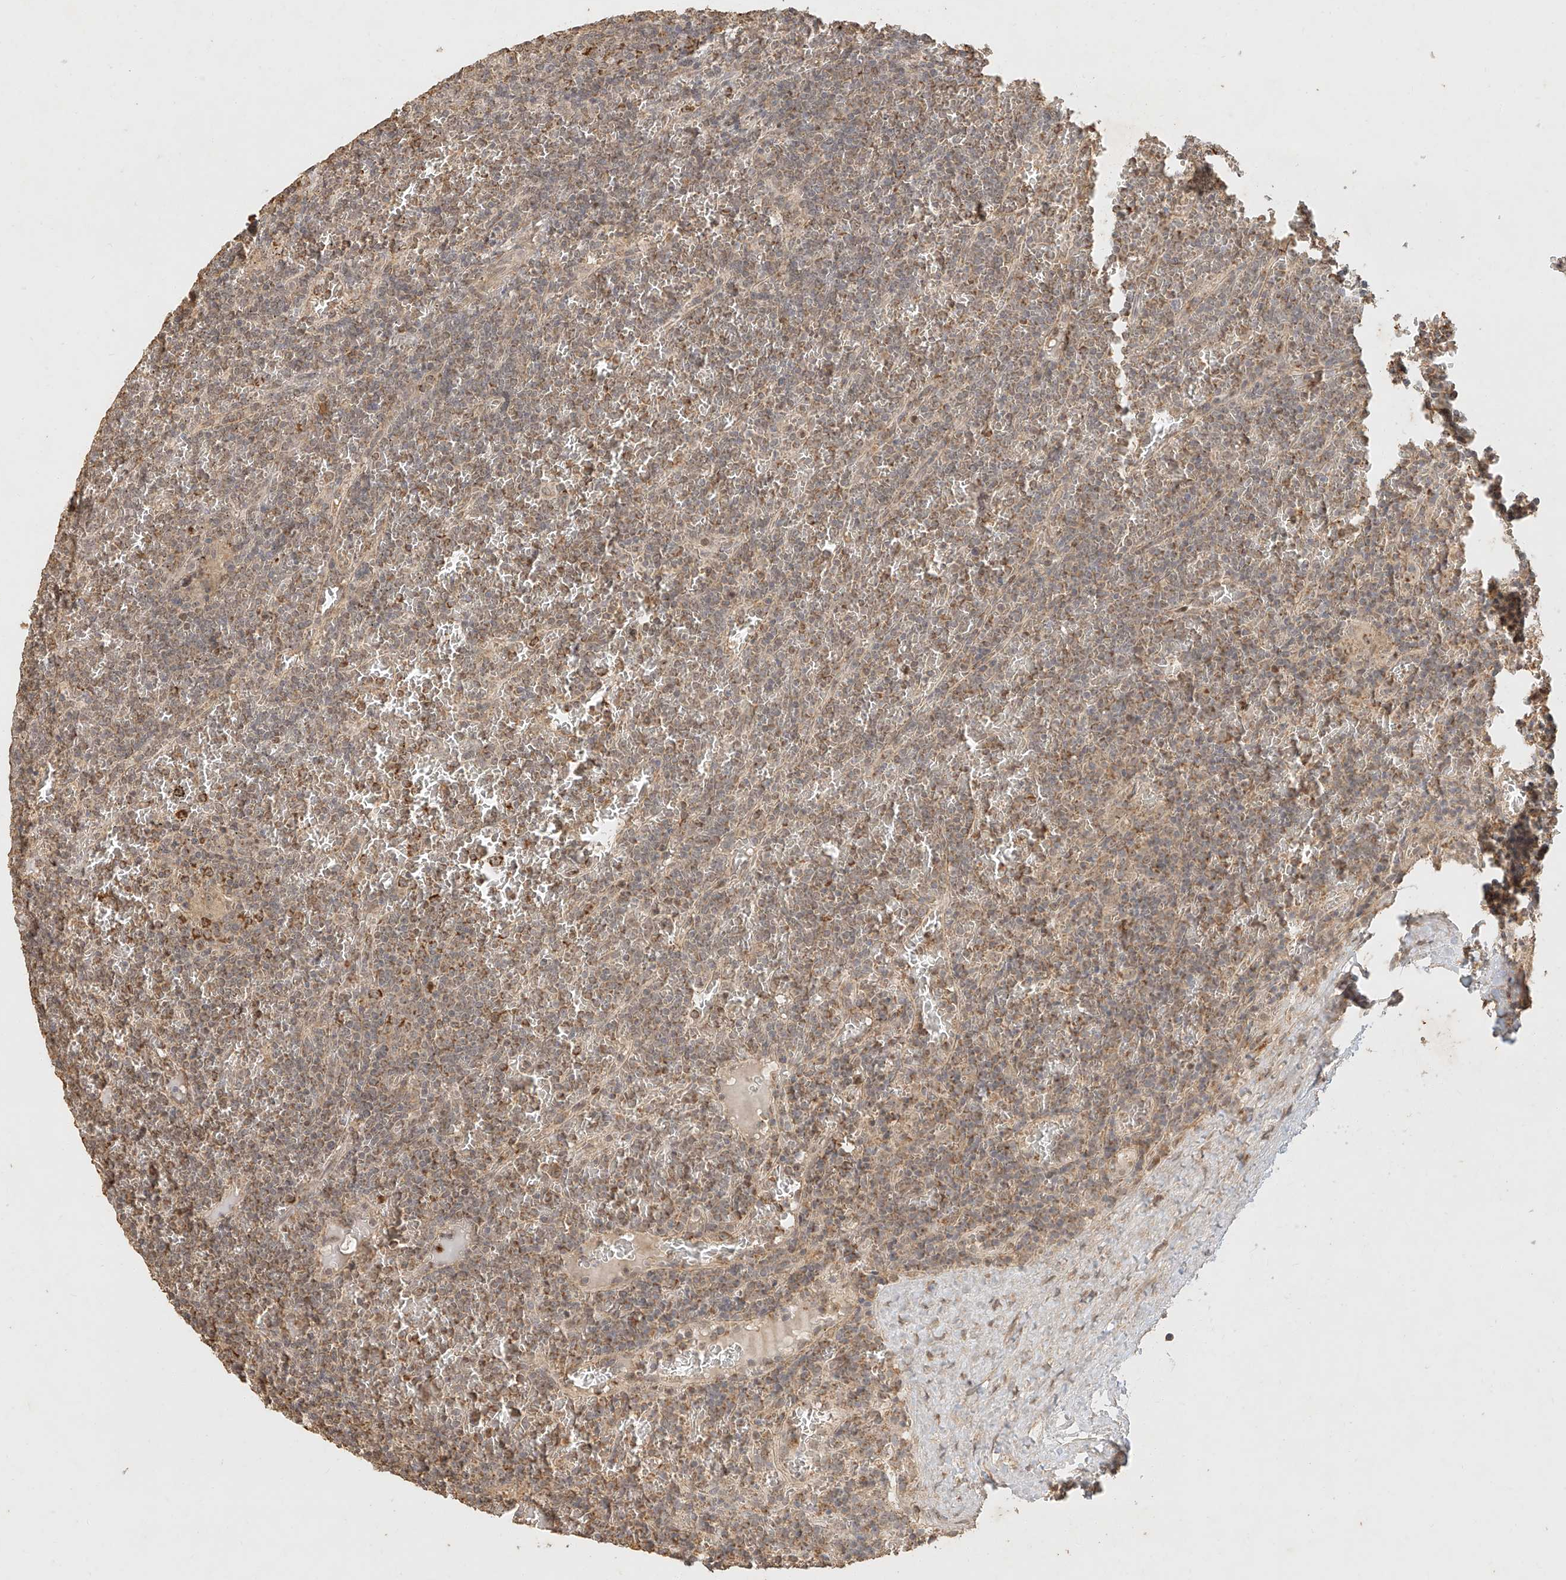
{"staining": {"intensity": "weak", "quantity": ">75%", "location": "cytoplasmic/membranous"}, "tissue": "lymphoma", "cell_type": "Tumor cells", "image_type": "cancer", "snomed": [{"axis": "morphology", "description": "Malignant lymphoma, non-Hodgkin's type, Low grade"}, {"axis": "topography", "description": "Spleen"}], "caption": "A micrograph of lymphoma stained for a protein displays weak cytoplasmic/membranous brown staining in tumor cells.", "gene": "CXorf58", "patient": {"sex": "female", "age": 19}}